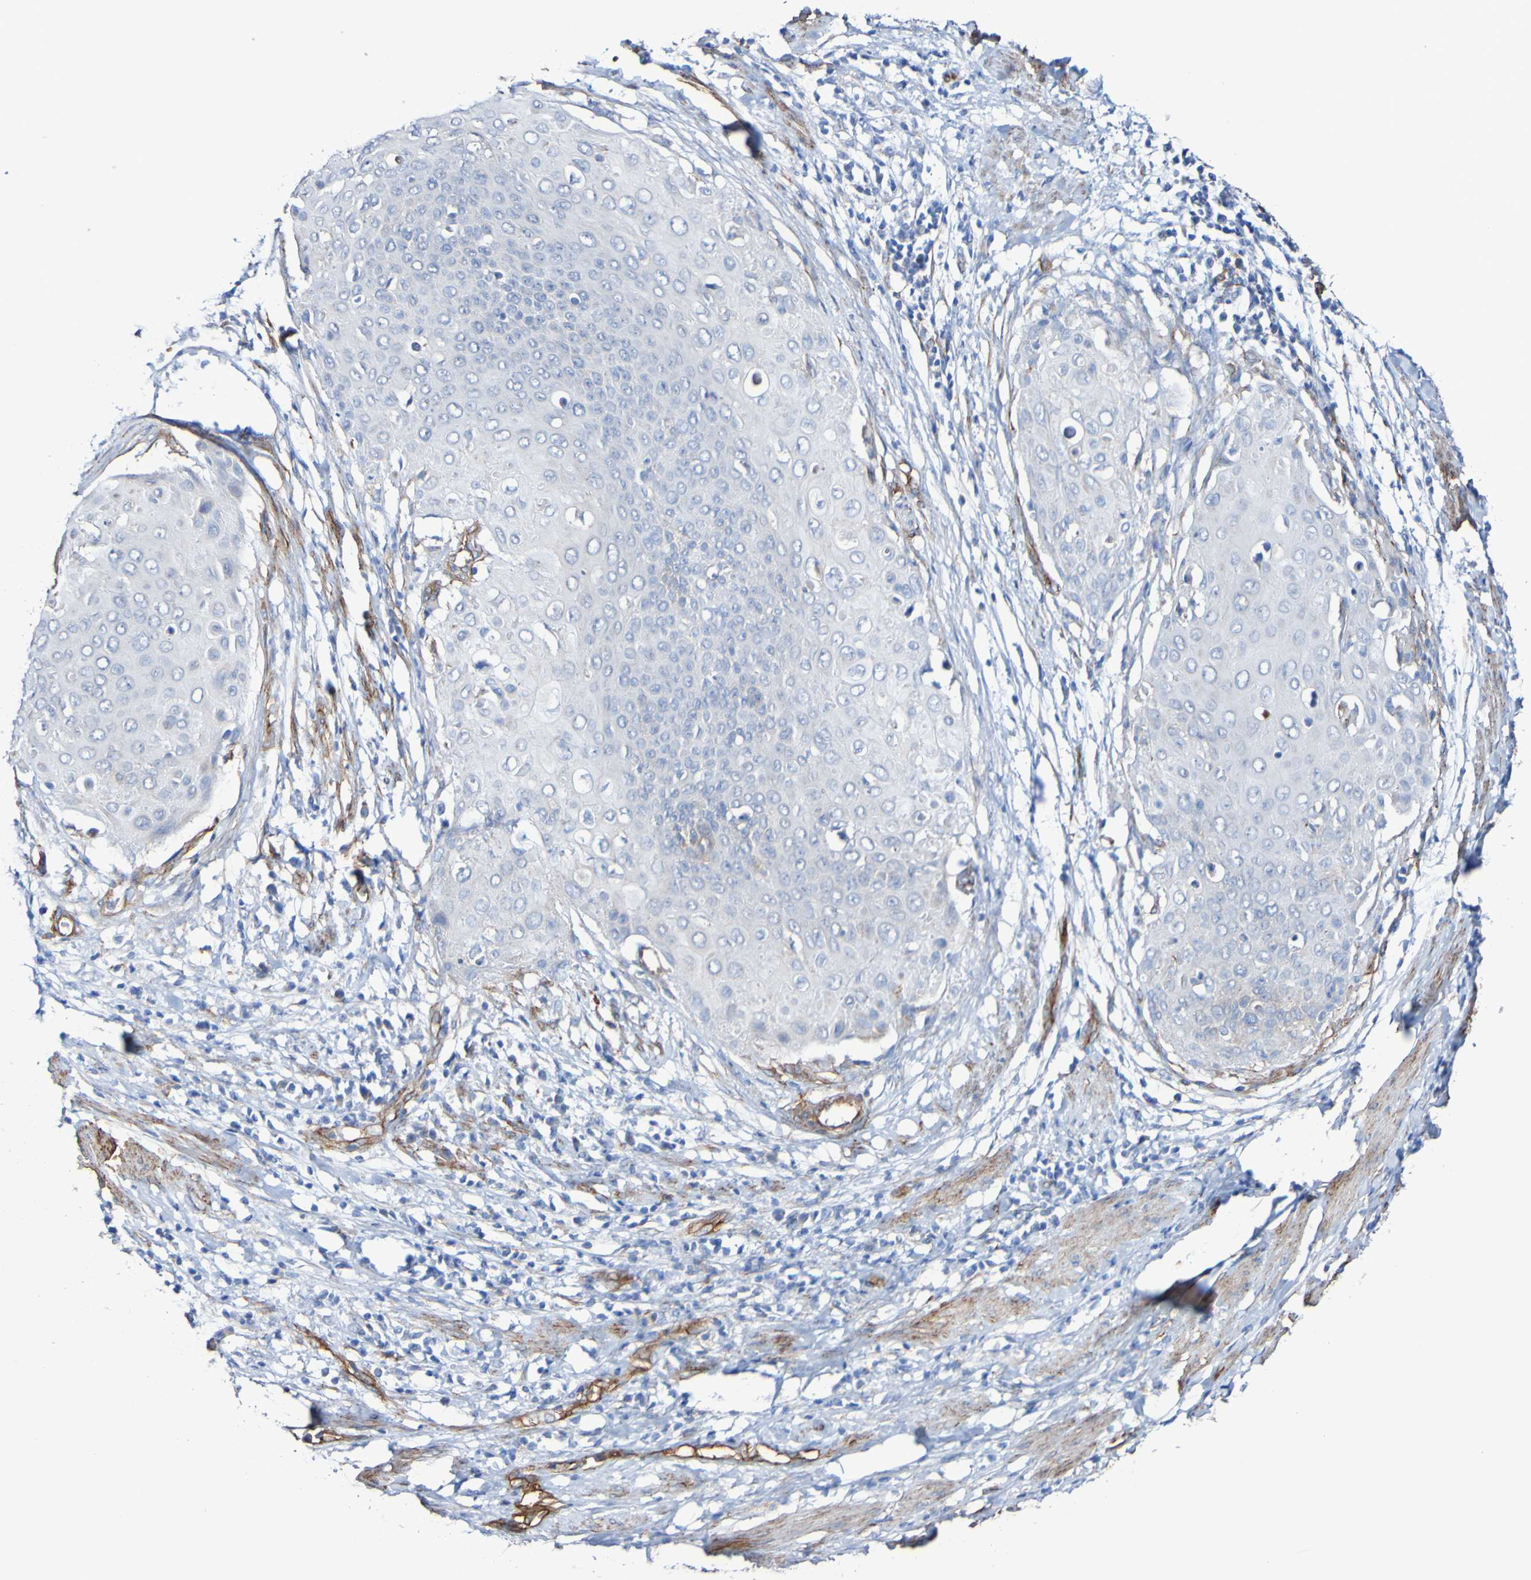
{"staining": {"intensity": "weak", "quantity": "<25%", "location": "cytoplasmic/membranous"}, "tissue": "cervical cancer", "cell_type": "Tumor cells", "image_type": "cancer", "snomed": [{"axis": "morphology", "description": "Squamous cell carcinoma, NOS"}, {"axis": "topography", "description": "Cervix"}], "caption": "This is an IHC histopathology image of cervical cancer (squamous cell carcinoma). There is no staining in tumor cells.", "gene": "ELMOD3", "patient": {"sex": "female", "age": 39}}